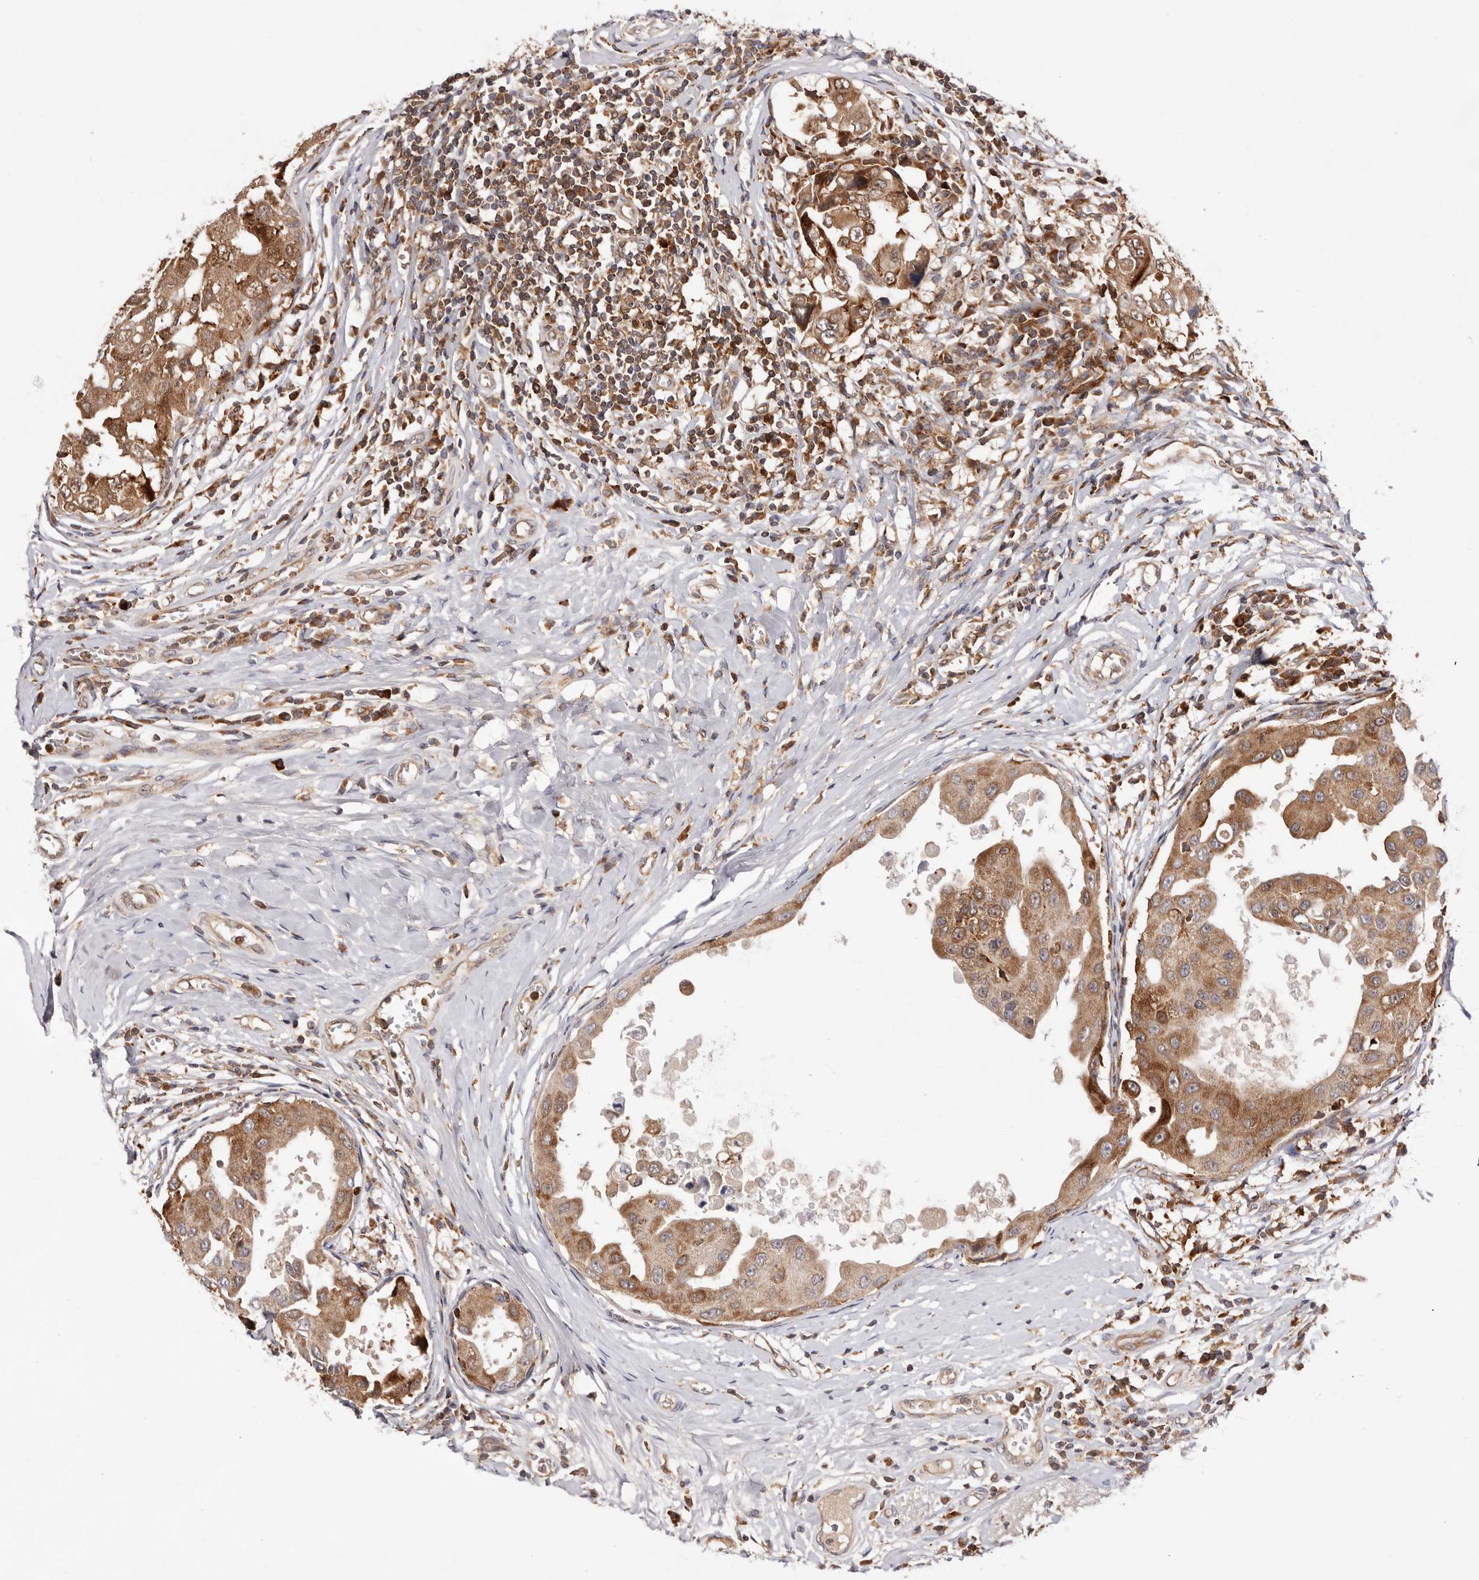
{"staining": {"intensity": "moderate", "quantity": ">75%", "location": "cytoplasmic/membranous"}, "tissue": "breast cancer", "cell_type": "Tumor cells", "image_type": "cancer", "snomed": [{"axis": "morphology", "description": "Duct carcinoma"}, {"axis": "topography", "description": "Breast"}], "caption": "Immunohistochemical staining of breast invasive ductal carcinoma shows medium levels of moderate cytoplasmic/membranous protein positivity in about >75% of tumor cells.", "gene": "RNF213", "patient": {"sex": "female", "age": 27}}